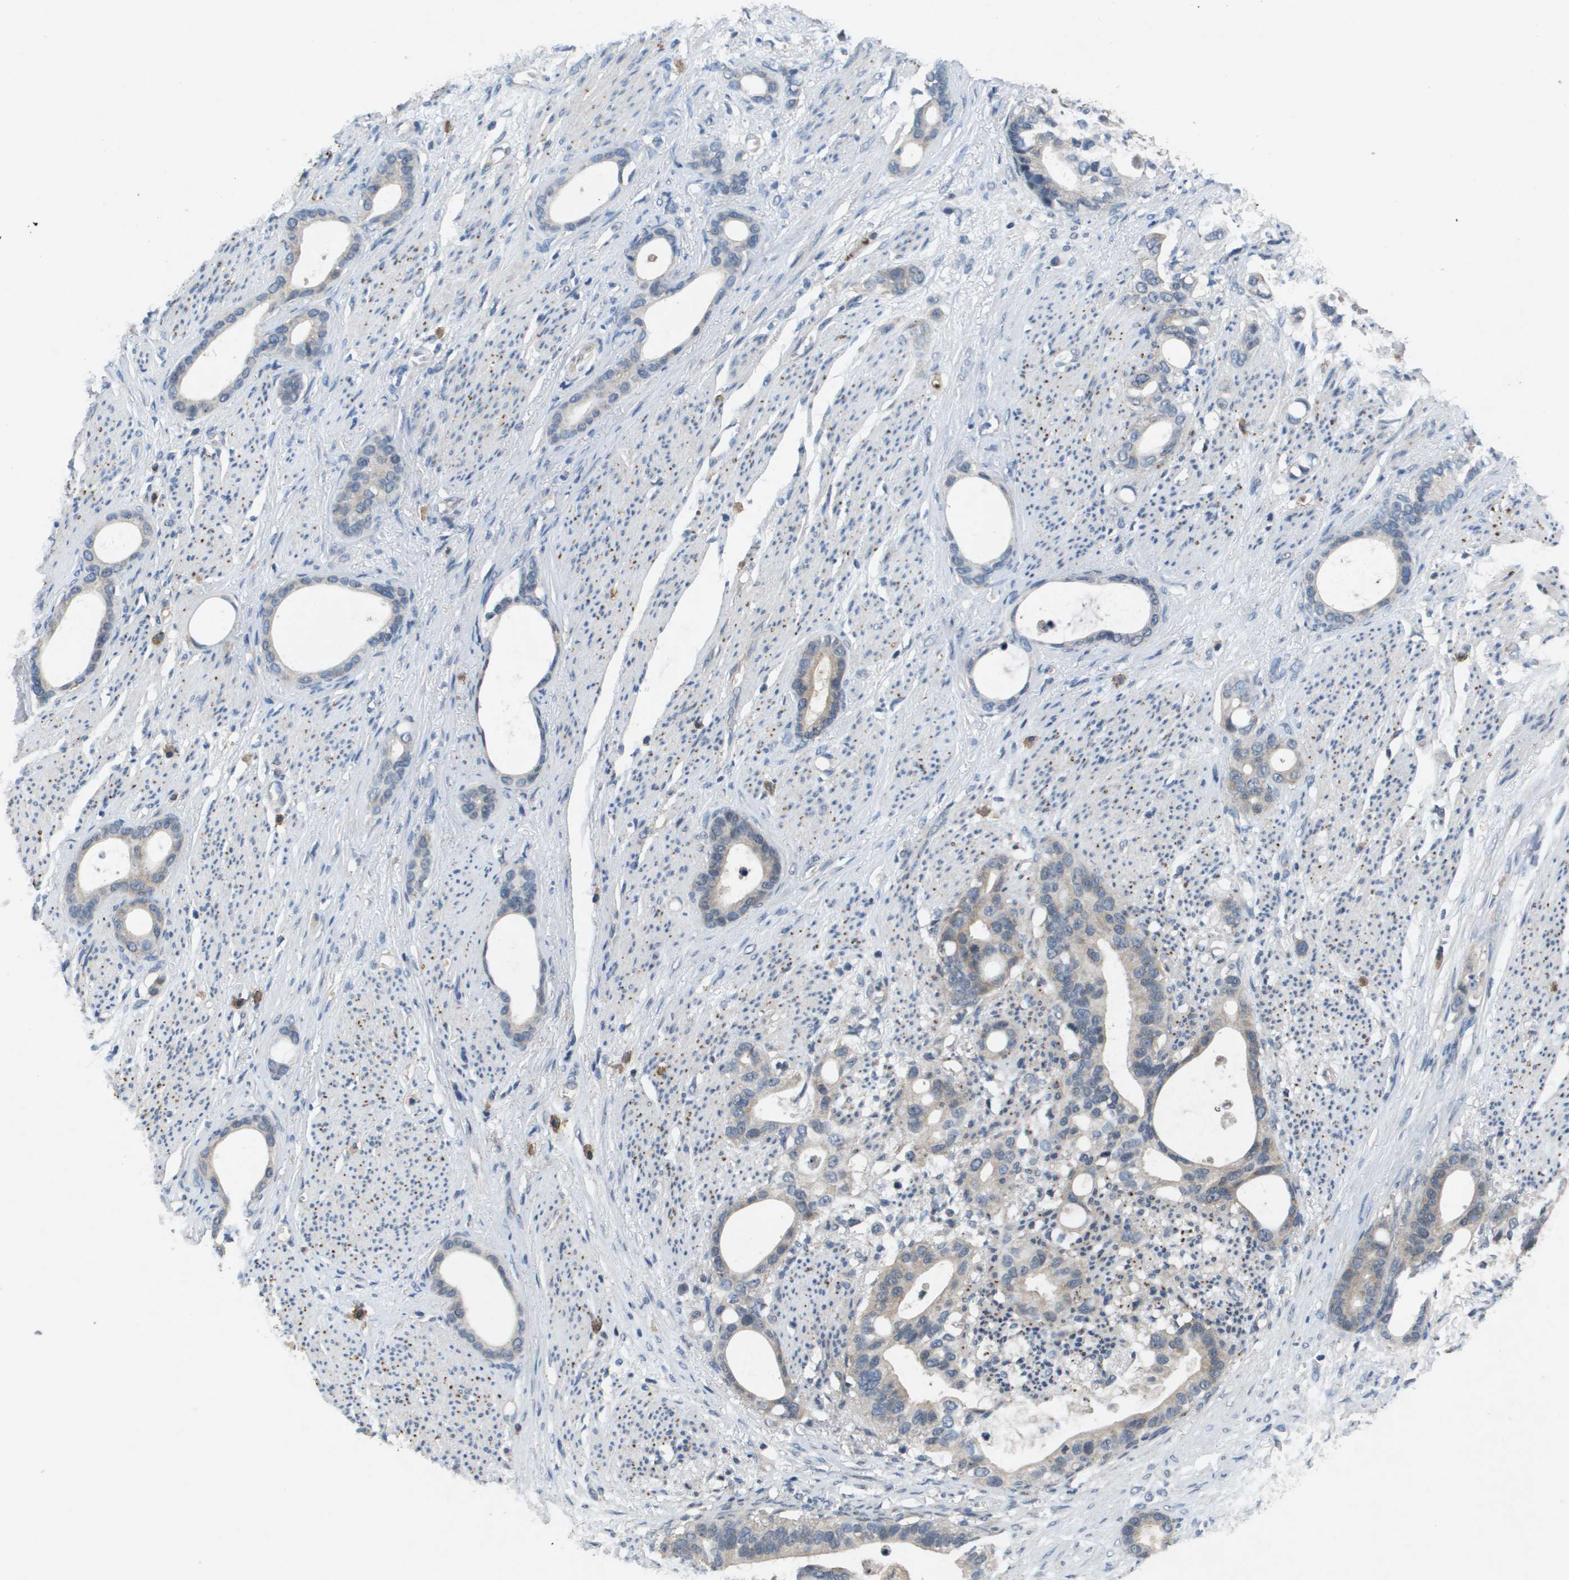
{"staining": {"intensity": "weak", "quantity": "<25%", "location": "cytoplasmic/membranous"}, "tissue": "stomach cancer", "cell_type": "Tumor cells", "image_type": "cancer", "snomed": [{"axis": "morphology", "description": "Adenocarcinoma, NOS"}, {"axis": "topography", "description": "Stomach"}], "caption": "This image is of stomach cancer (adenocarcinoma) stained with immunohistochemistry (IHC) to label a protein in brown with the nuclei are counter-stained blue. There is no expression in tumor cells. (Brightfield microscopy of DAB (3,3'-diaminobenzidine) immunohistochemistry (IHC) at high magnification).", "gene": "PROC", "patient": {"sex": "female", "age": 75}}